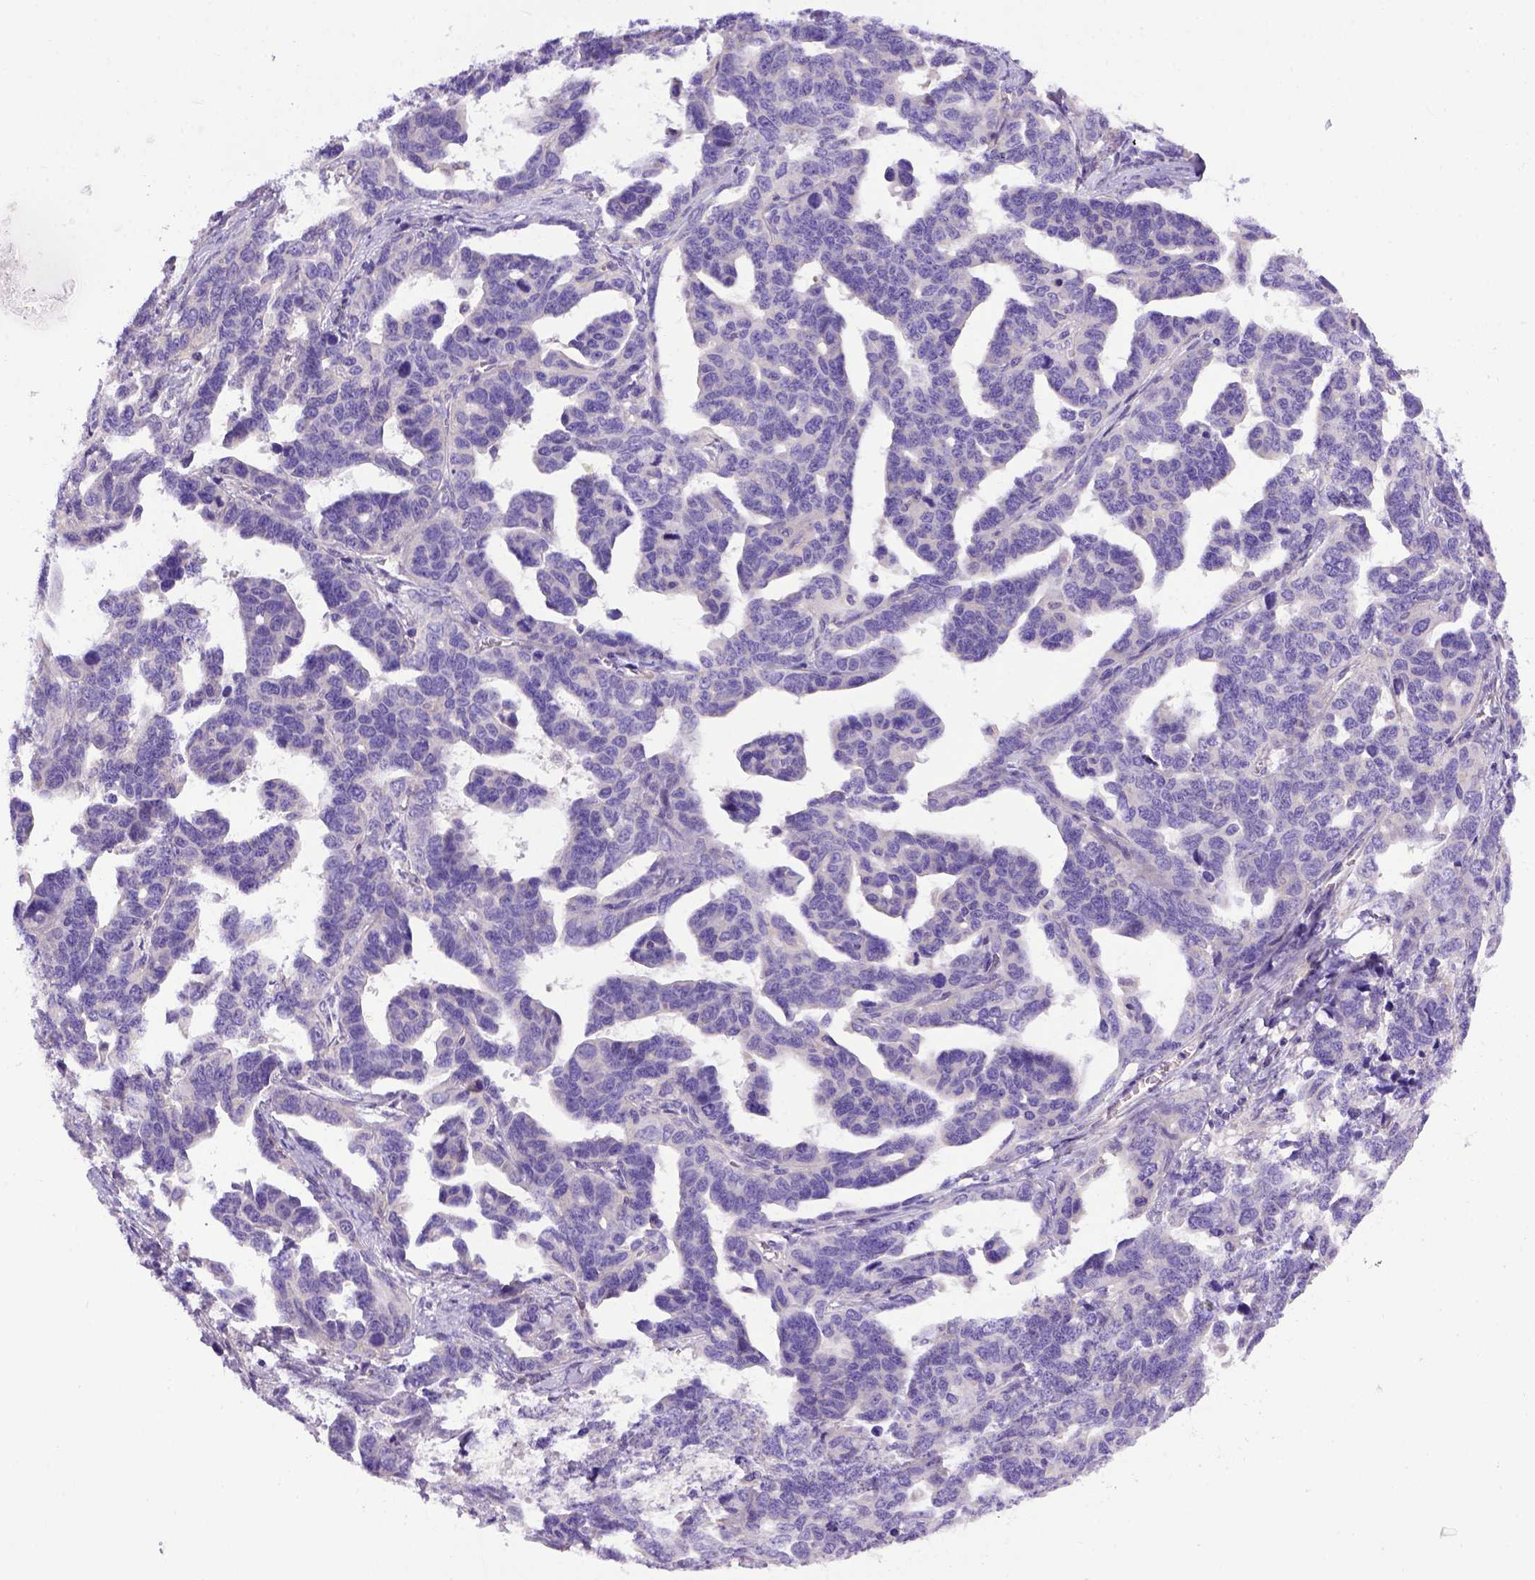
{"staining": {"intensity": "negative", "quantity": "none", "location": "none"}, "tissue": "ovarian cancer", "cell_type": "Tumor cells", "image_type": "cancer", "snomed": [{"axis": "morphology", "description": "Cystadenocarcinoma, serous, NOS"}, {"axis": "topography", "description": "Ovary"}], "caption": "Image shows no significant protein staining in tumor cells of ovarian serous cystadenocarcinoma.", "gene": "ADAM12", "patient": {"sex": "female", "age": 69}}